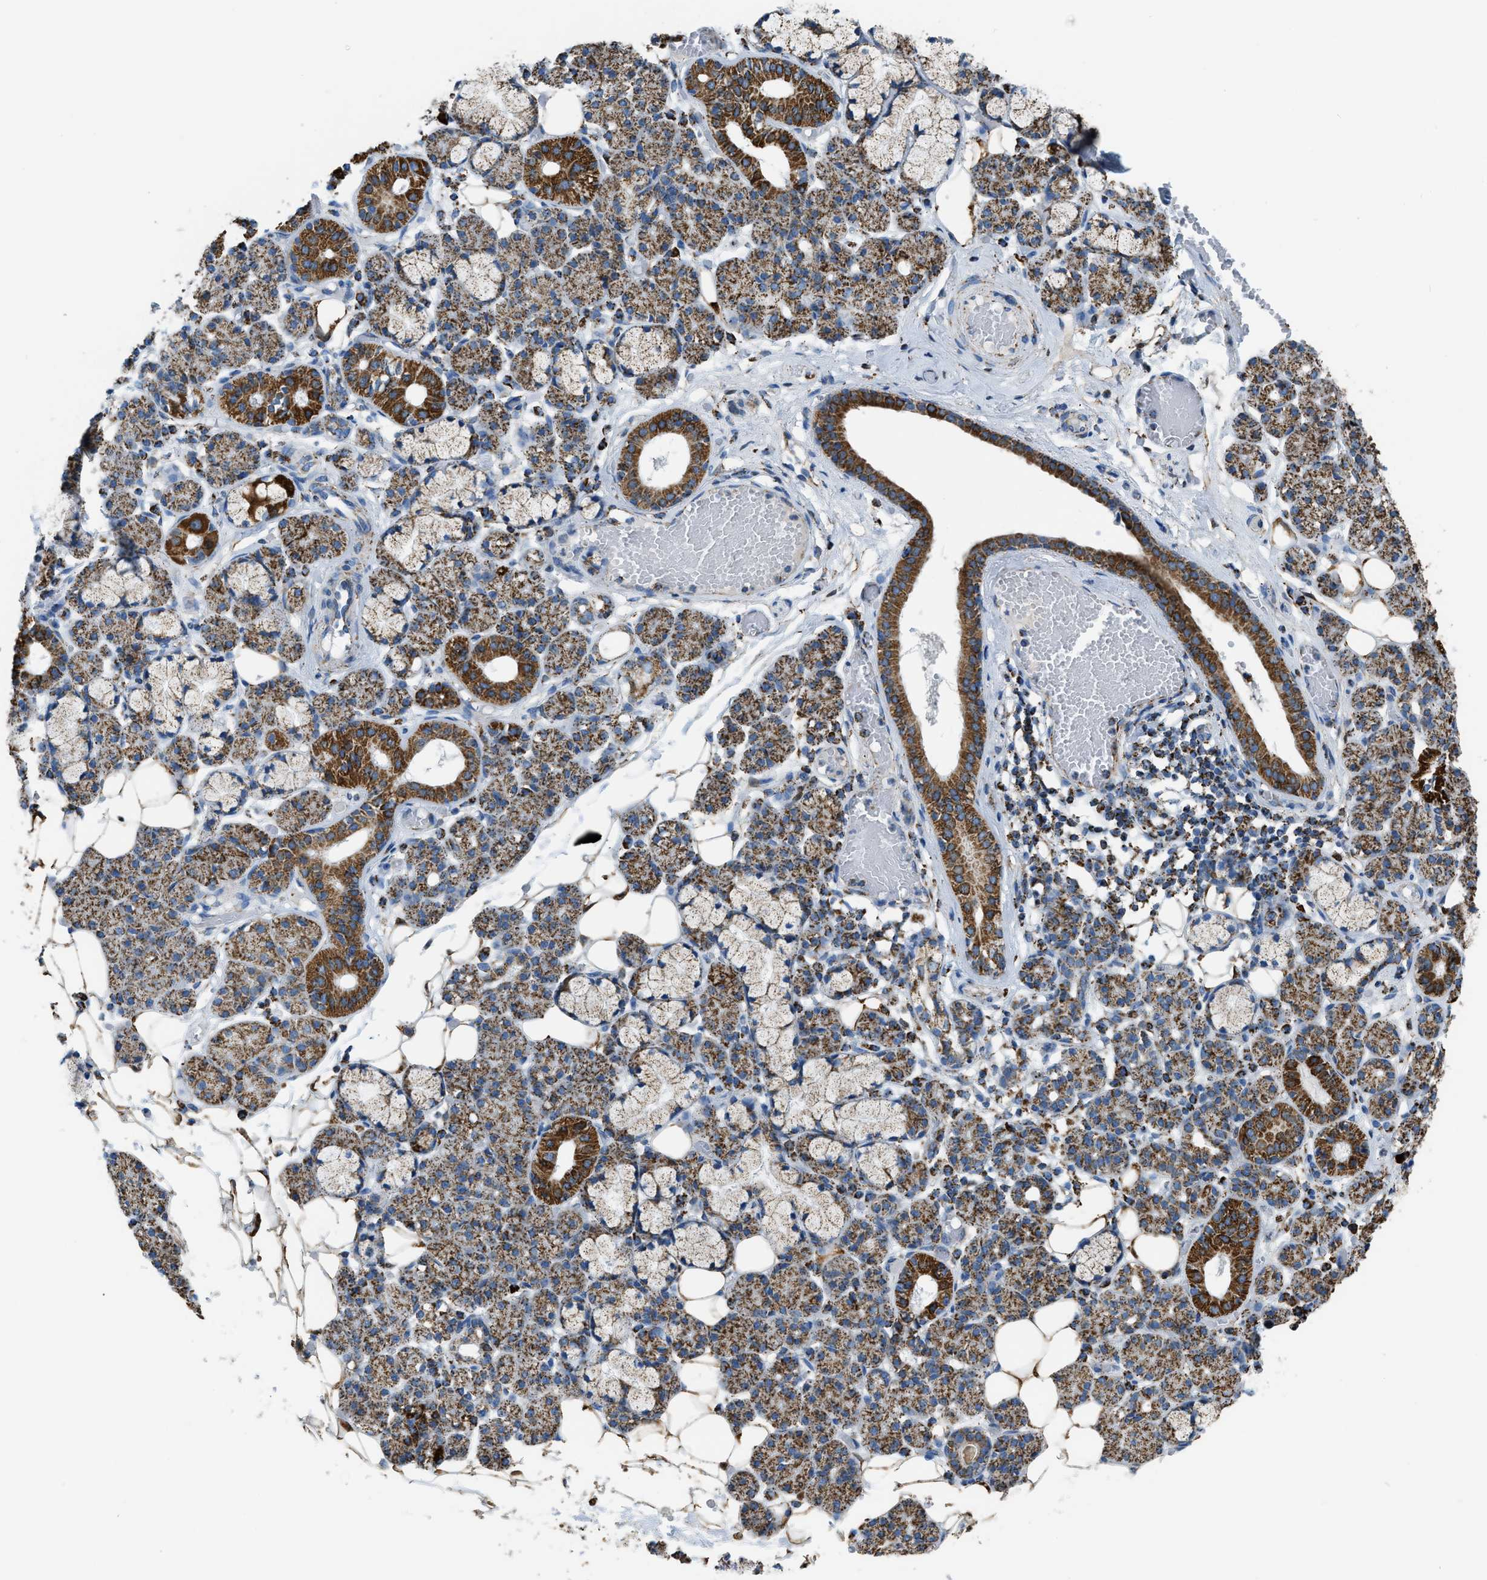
{"staining": {"intensity": "moderate", "quantity": ">75%", "location": "cytoplasmic/membranous"}, "tissue": "salivary gland", "cell_type": "Glandular cells", "image_type": "normal", "snomed": [{"axis": "morphology", "description": "Normal tissue, NOS"}, {"axis": "topography", "description": "Salivary gland"}], "caption": "Immunohistochemistry (IHC) (DAB (3,3'-diaminobenzidine)) staining of unremarkable human salivary gland reveals moderate cytoplasmic/membranous protein staining in about >75% of glandular cells. Using DAB (3,3'-diaminobenzidine) (brown) and hematoxylin (blue) stains, captured at high magnification using brightfield microscopy.", "gene": "ETFB", "patient": {"sex": "male", "age": 63}}